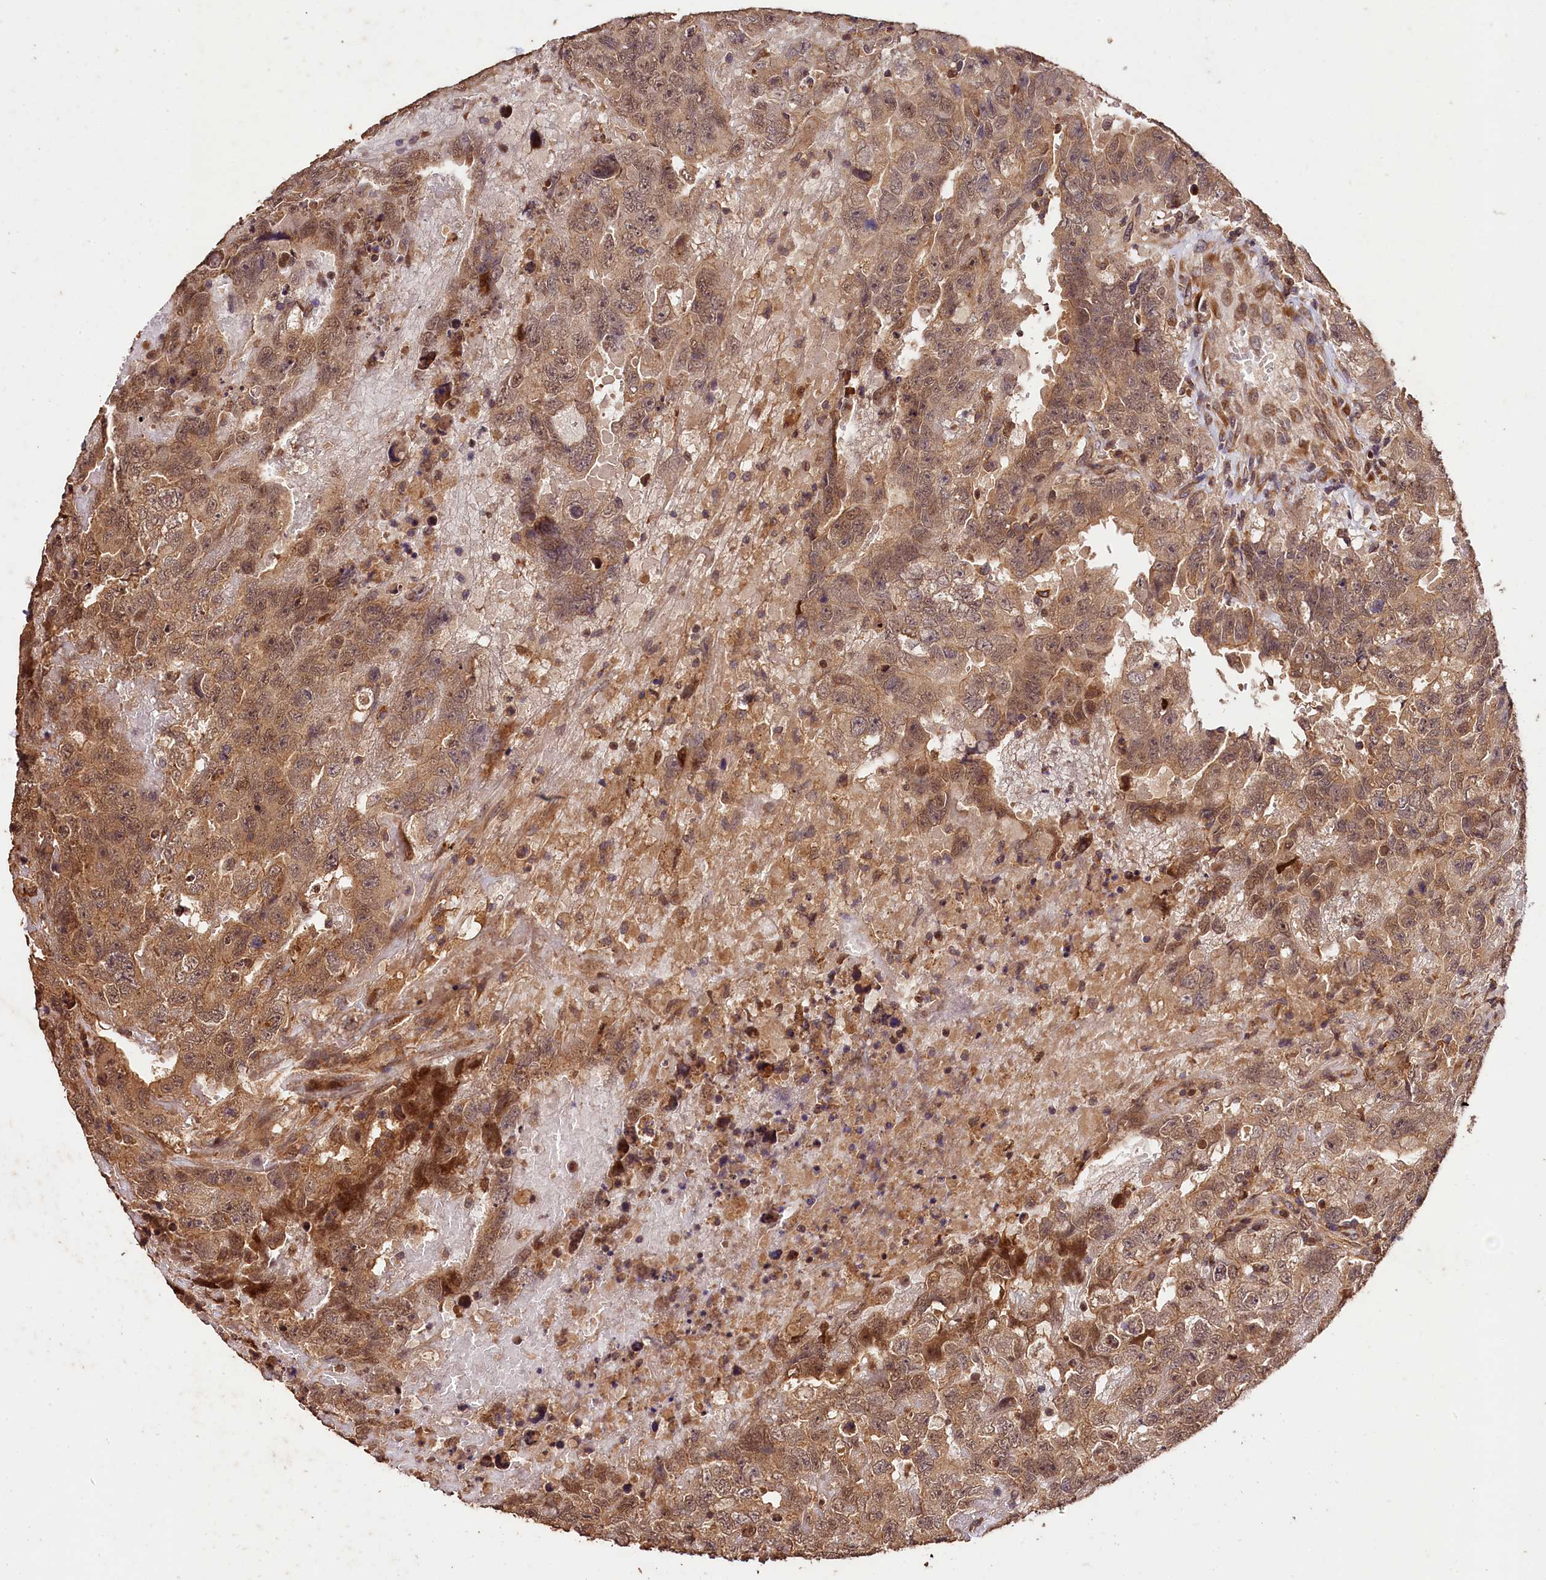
{"staining": {"intensity": "moderate", "quantity": ">75%", "location": "cytoplasmic/membranous,nuclear"}, "tissue": "testis cancer", "cell_type": "Tumor cells", "image_type": "cancer", "snomed": [{"axis": "morphology", "description": "Carcinoma, Embryonal, NOS"}, {"axis": "topography", "description": "Testis"}], "caption": "Immunohistochemistry (DAB (3,3'-diaminobenzidine)) staining of embryonal carcinoma (testis) reveals moderate cytoplasmic/membranous and nuclear protein staining in about >75% of tumor cells.", "gene": "KPTN", "patient": {"sex": "male", "age": 45}}